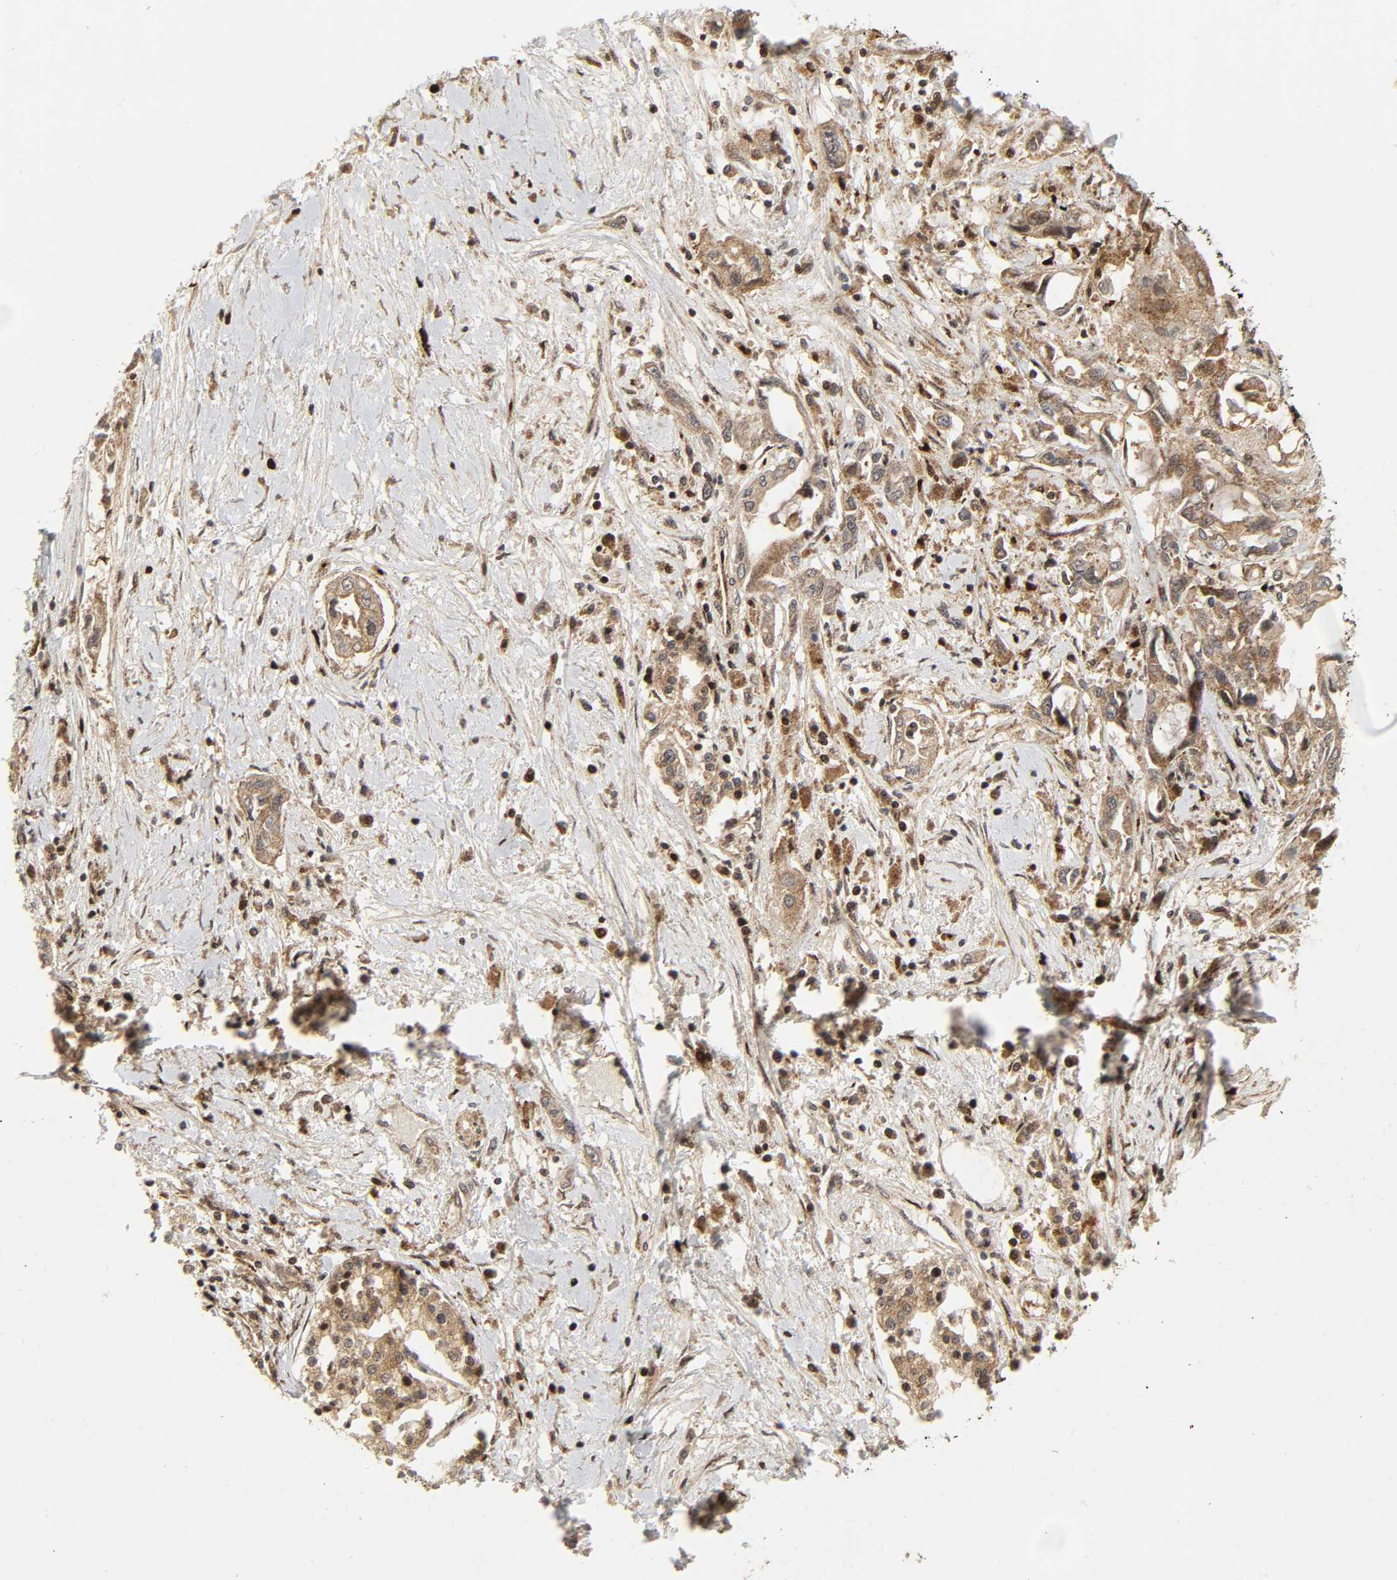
{"staining": {"intensity": "moderate", "quantity": ">75%", "location": "cytoplasmic/membranous"}, "tissue": "pancreatic cancer", "cell_type": "Tumor cells", "image_type": "cancer", "snomed": [{"axis": "morphology", "description": "Adenocarcinoma, NOS"}, {"axis": "topography", "description": "Pancreas"}], "caption": "A medium amount of moderate cytoplasmic/membranous positivity is present in about >75% of tumor cells in pancreatic adenocarcinoma tissue. Using DAB (3,3'-diaminobenzidine) (brown) and hematoxylin (blue) stains, captured at high magnification using brightfield microscopy.", "gene": "CHUK", "patient": {"sex": "female", "age": 57}}